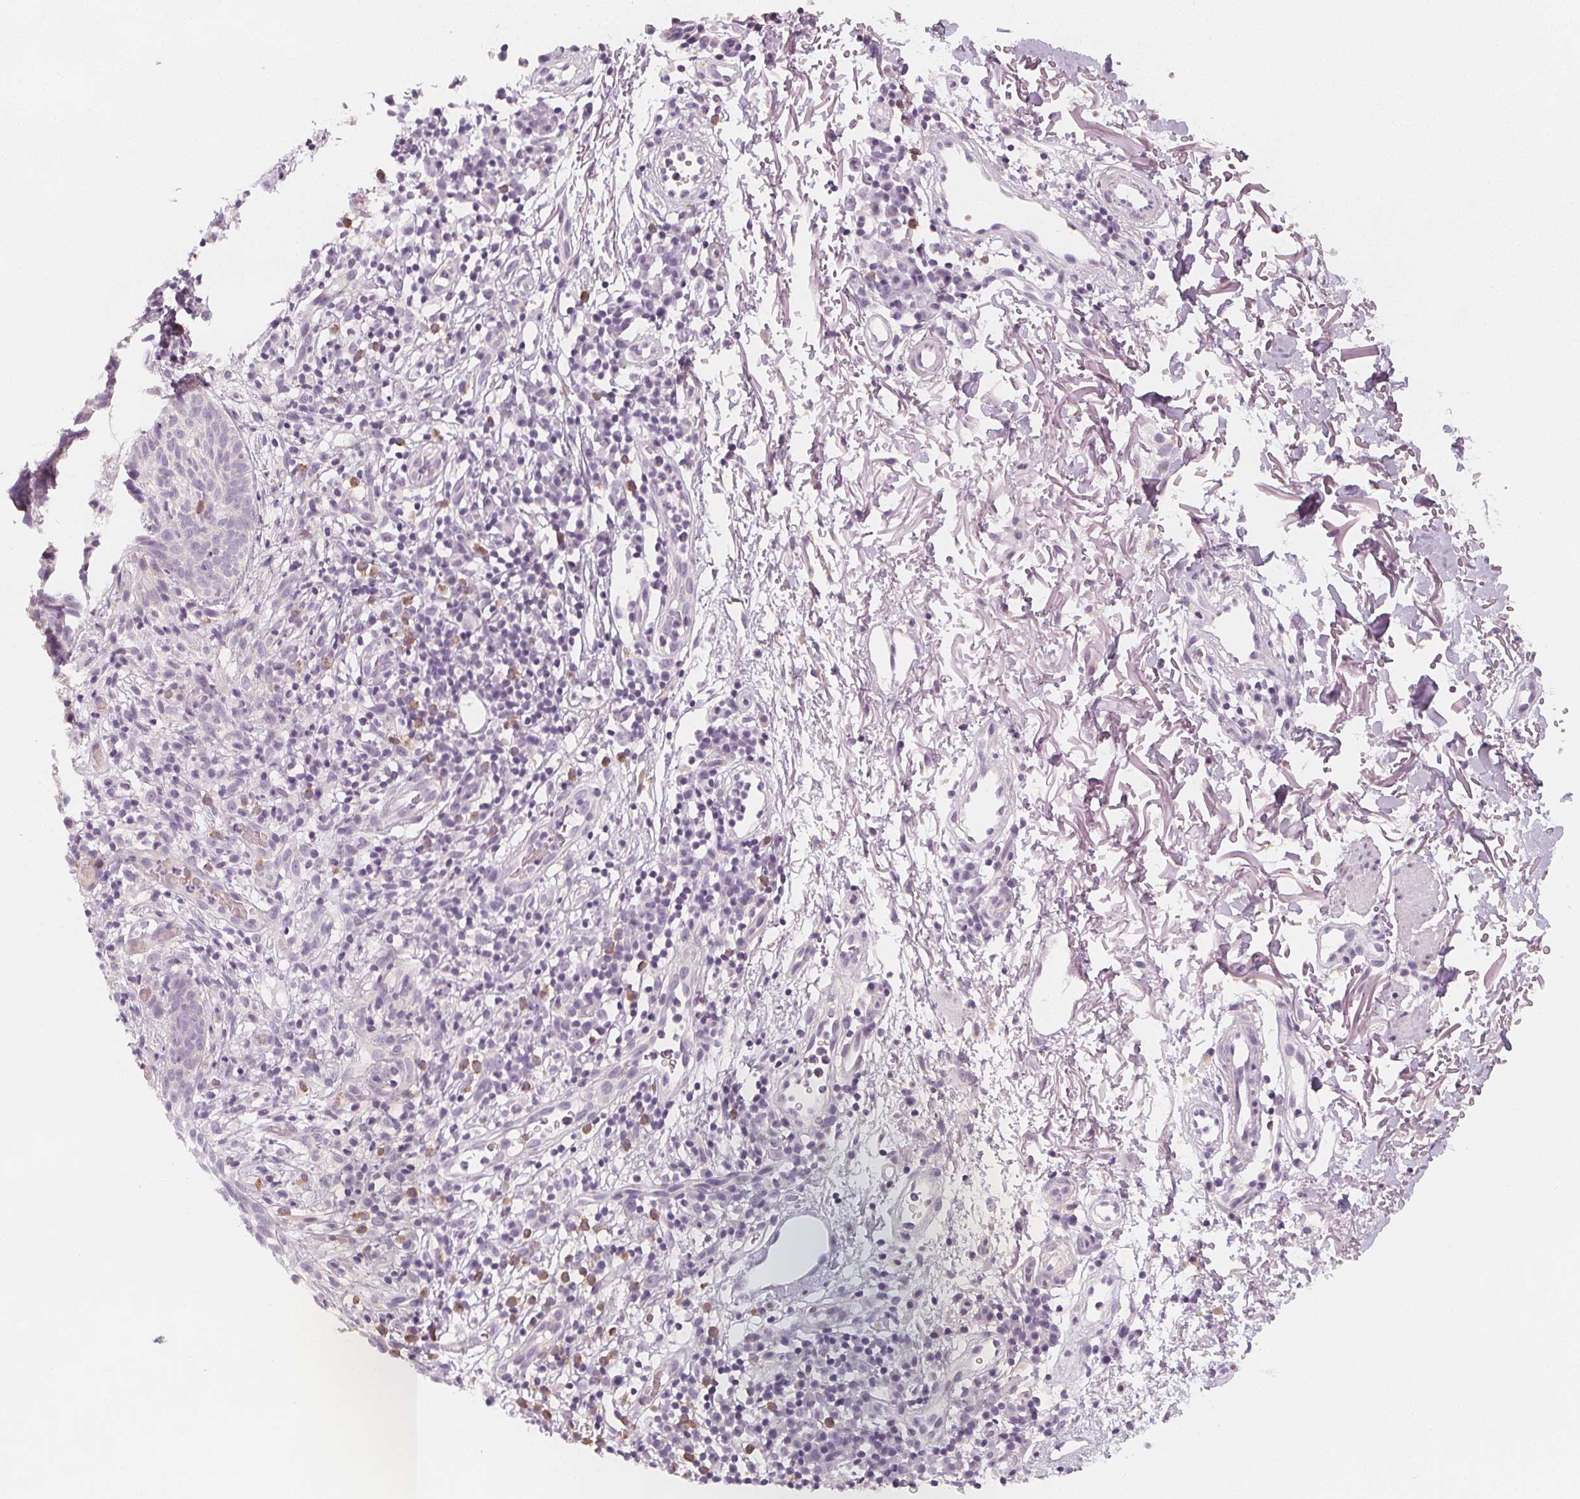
{"staining": {"intensity": "negative", "quantity": "none", "location": "none"}, "tissue": "skin cancer", "cell_type": "Tumor cells", "image_type": "cancer", "snomed": [{"axis": "morphology", "description": "Normal tissue, NOS"}, {"axis": "morphology", "description": "Basal cell carcinoma"}, {"axis": "topography", "description": "Skin"}], "caption": "Skin cancer (basal cell carcinoma) stained for a protein using immunohistochemistry exhibits no positivity tumor cells.", "gene": "MAP1A", "patient": {"sex": "male", "age": 68}}